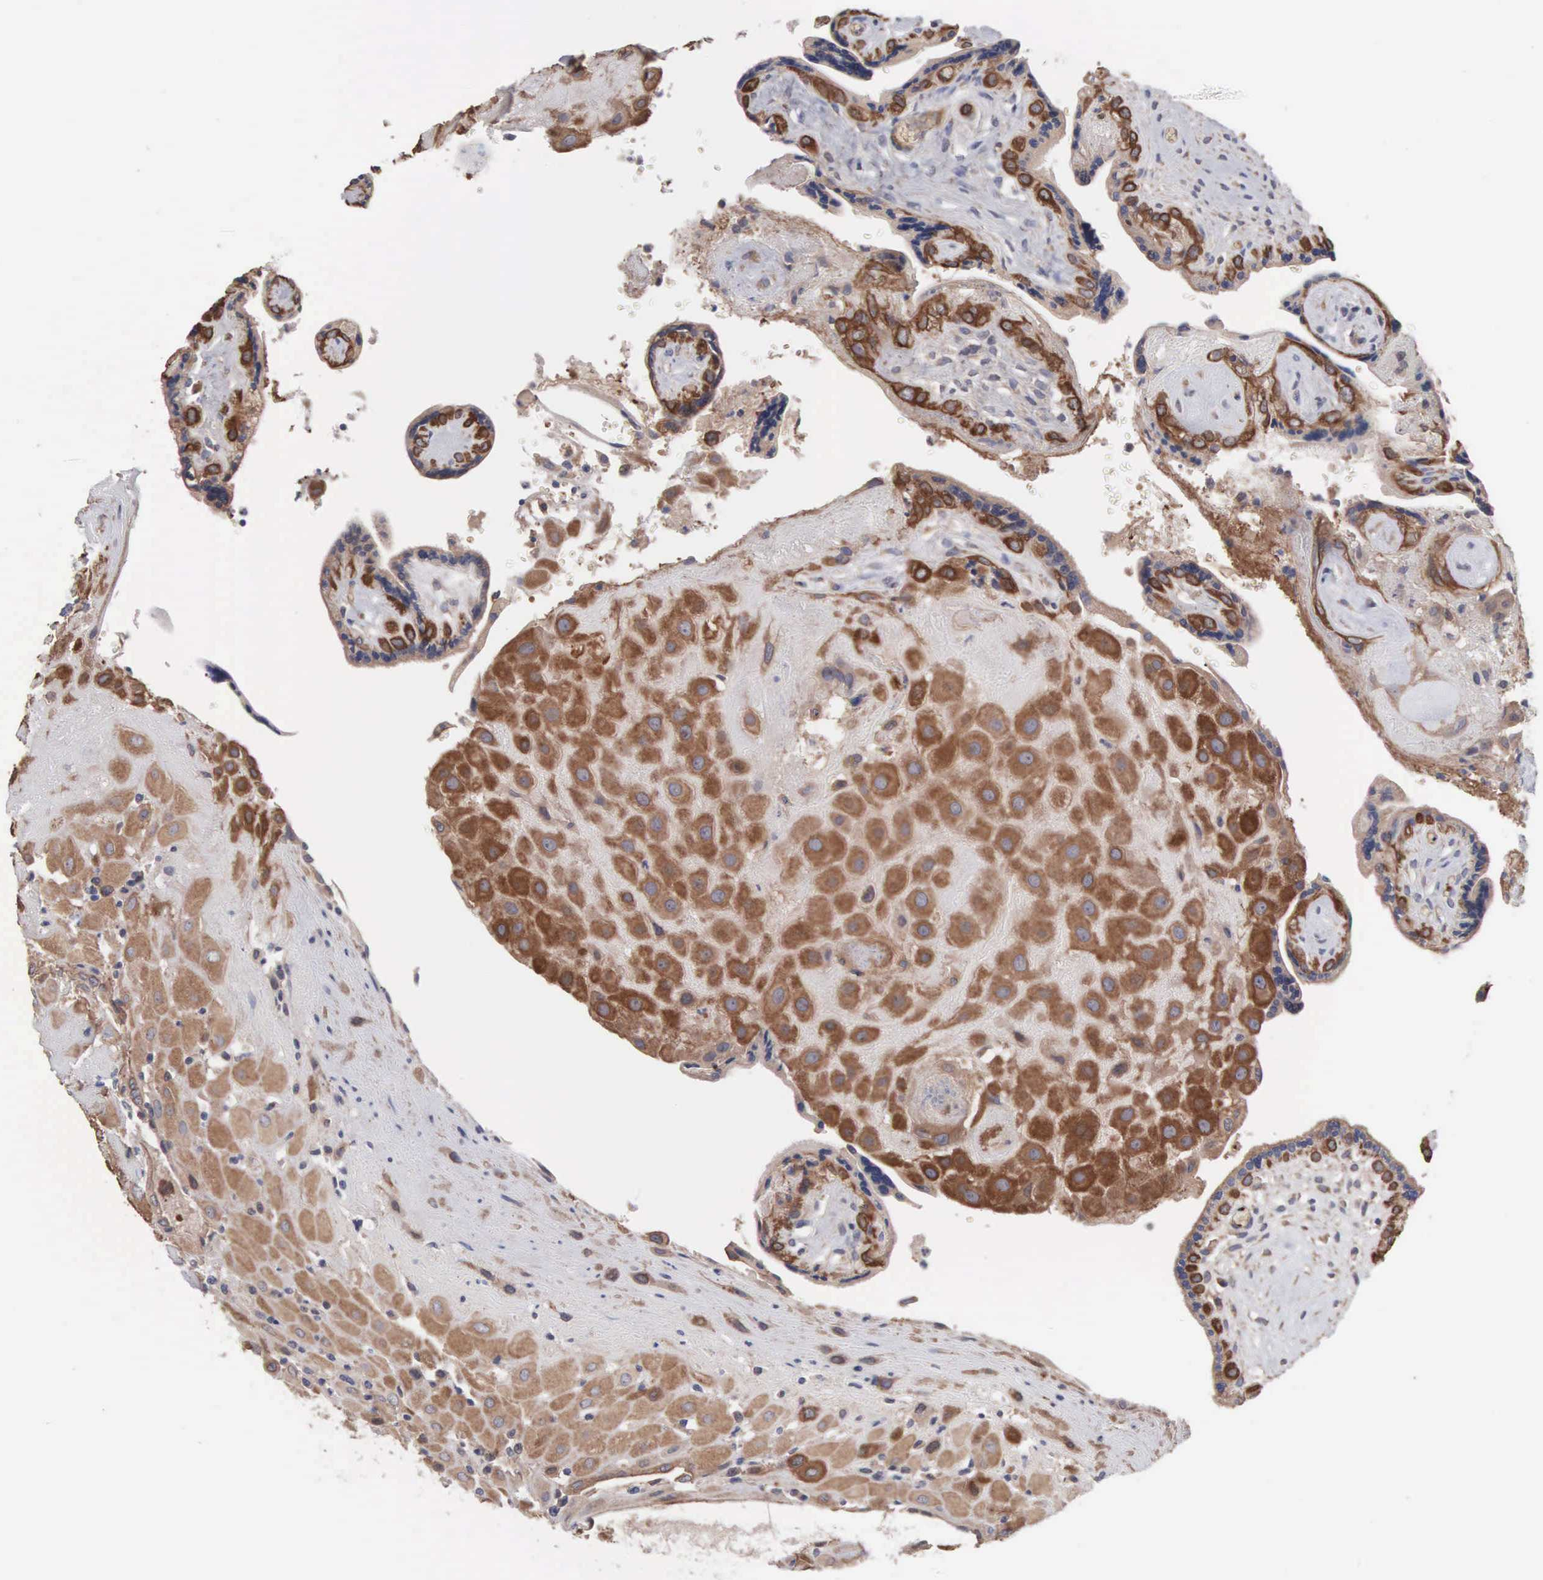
{"staining": {"intensity": "moderate", "quantity": ">75%", "location": "cytoplasmic/membranous"}, "tissue": "placenta", "cell_type": "Decidual cells", "image_type": "normal", "snomed": [{"axis": "morphology", "description": "Normal tissue, NOS"}, {"axis": "topography", "description": "Placenta"}], "caption": "Unremarkable placenta displays moderate cytoplasmic/membranous positivity in about >75% of decidual cells Nuclei are stained in blue..", "gene": "INF2", "patient": {"sex": "female", "age": 24}}